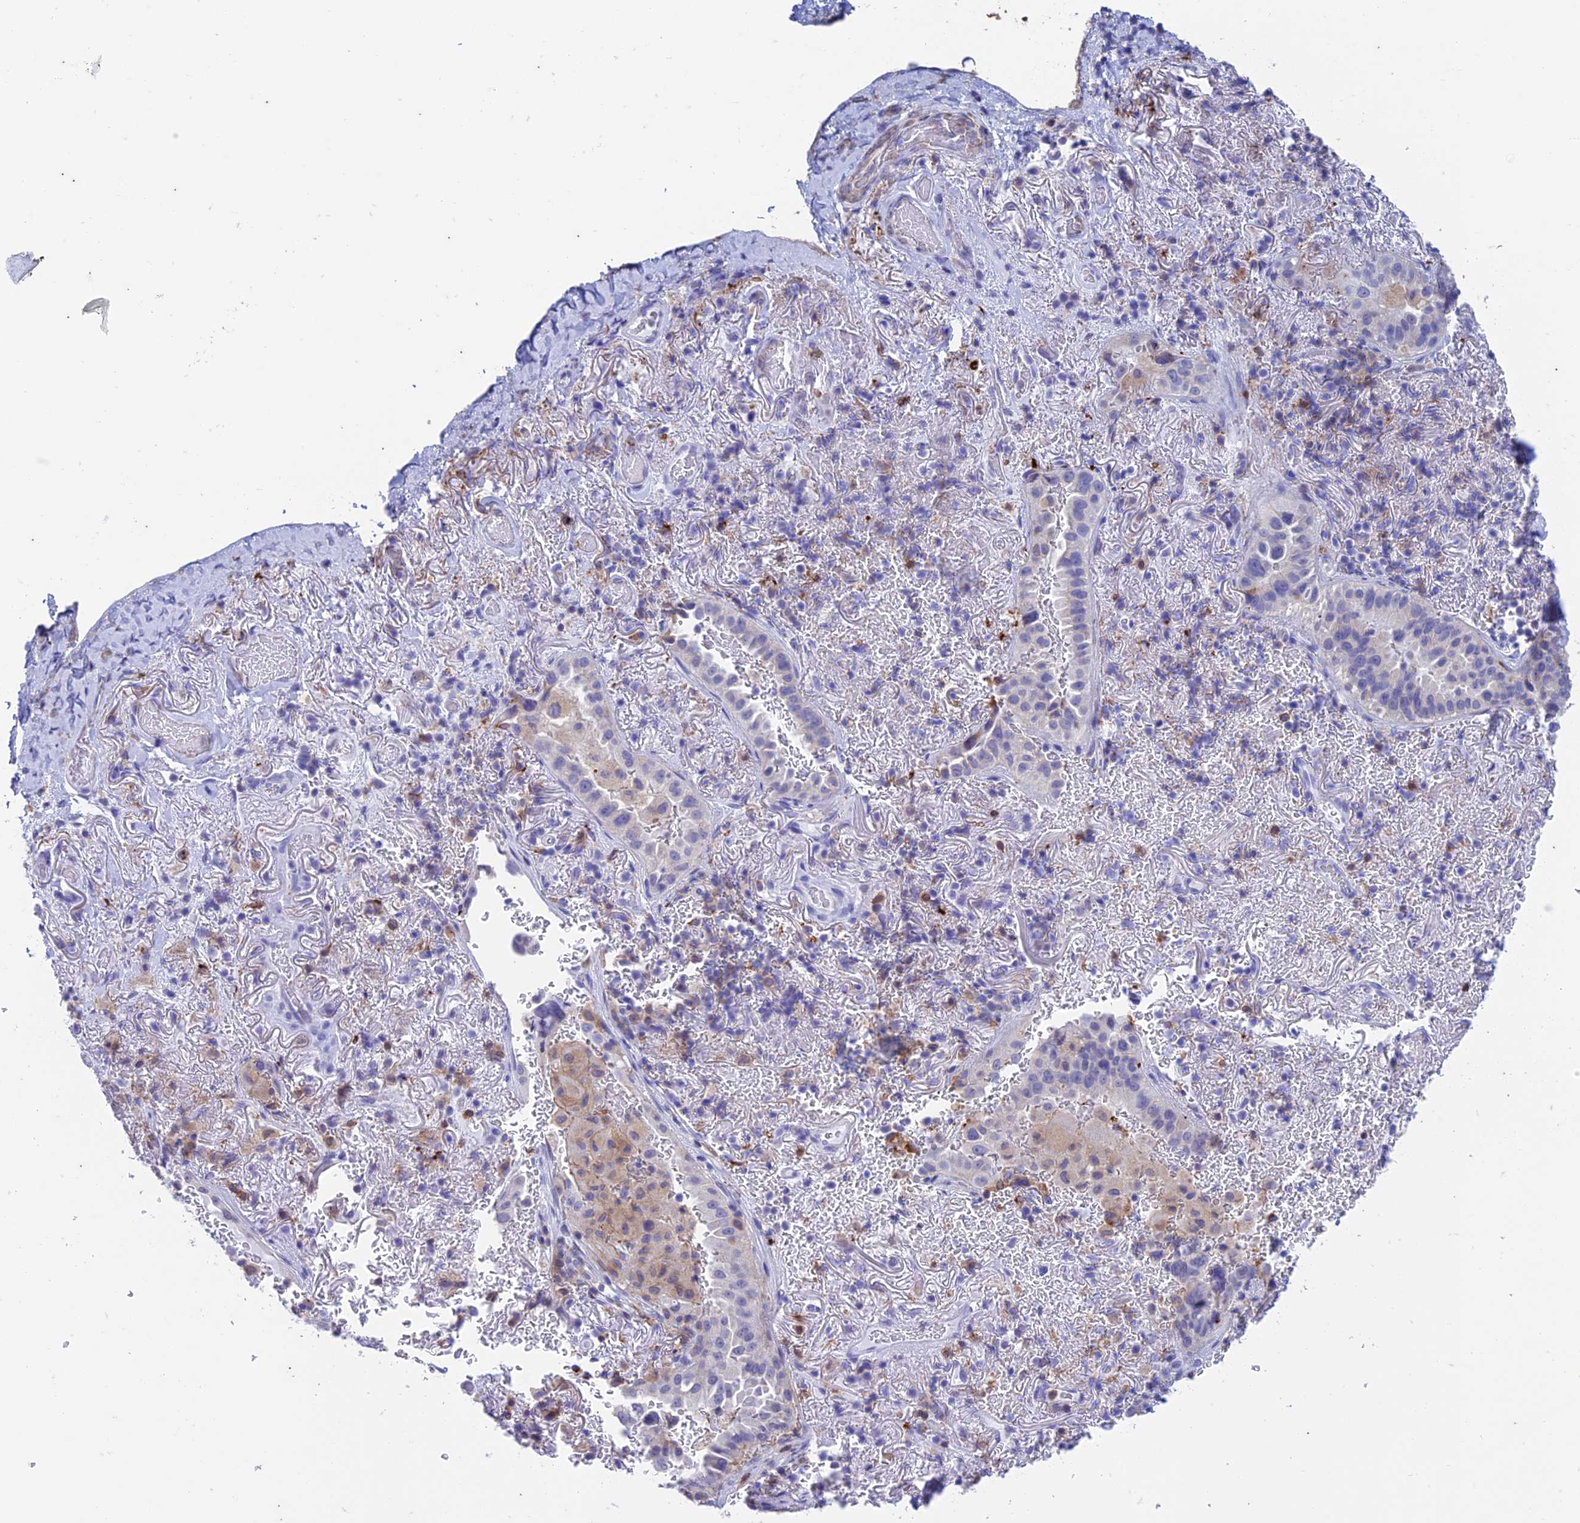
{"staining": {"intensity": "negative", "quantity": "none", "location": "none"}, "tissue": "lung cancer", "cell_type": "Tumor cells", "image_type": "cancer", "snomed": [{"axis": "morphology", "description": "Adenocarcinoma, NOS"}, {"axis": "topography", "description": "Lung"}], "caption": "IHC of human lung cancer (adenocarcinoma) displays no expression in tumor cells.", "gene": "FGF7", "patient": {"sex": "female", "age": 69}}